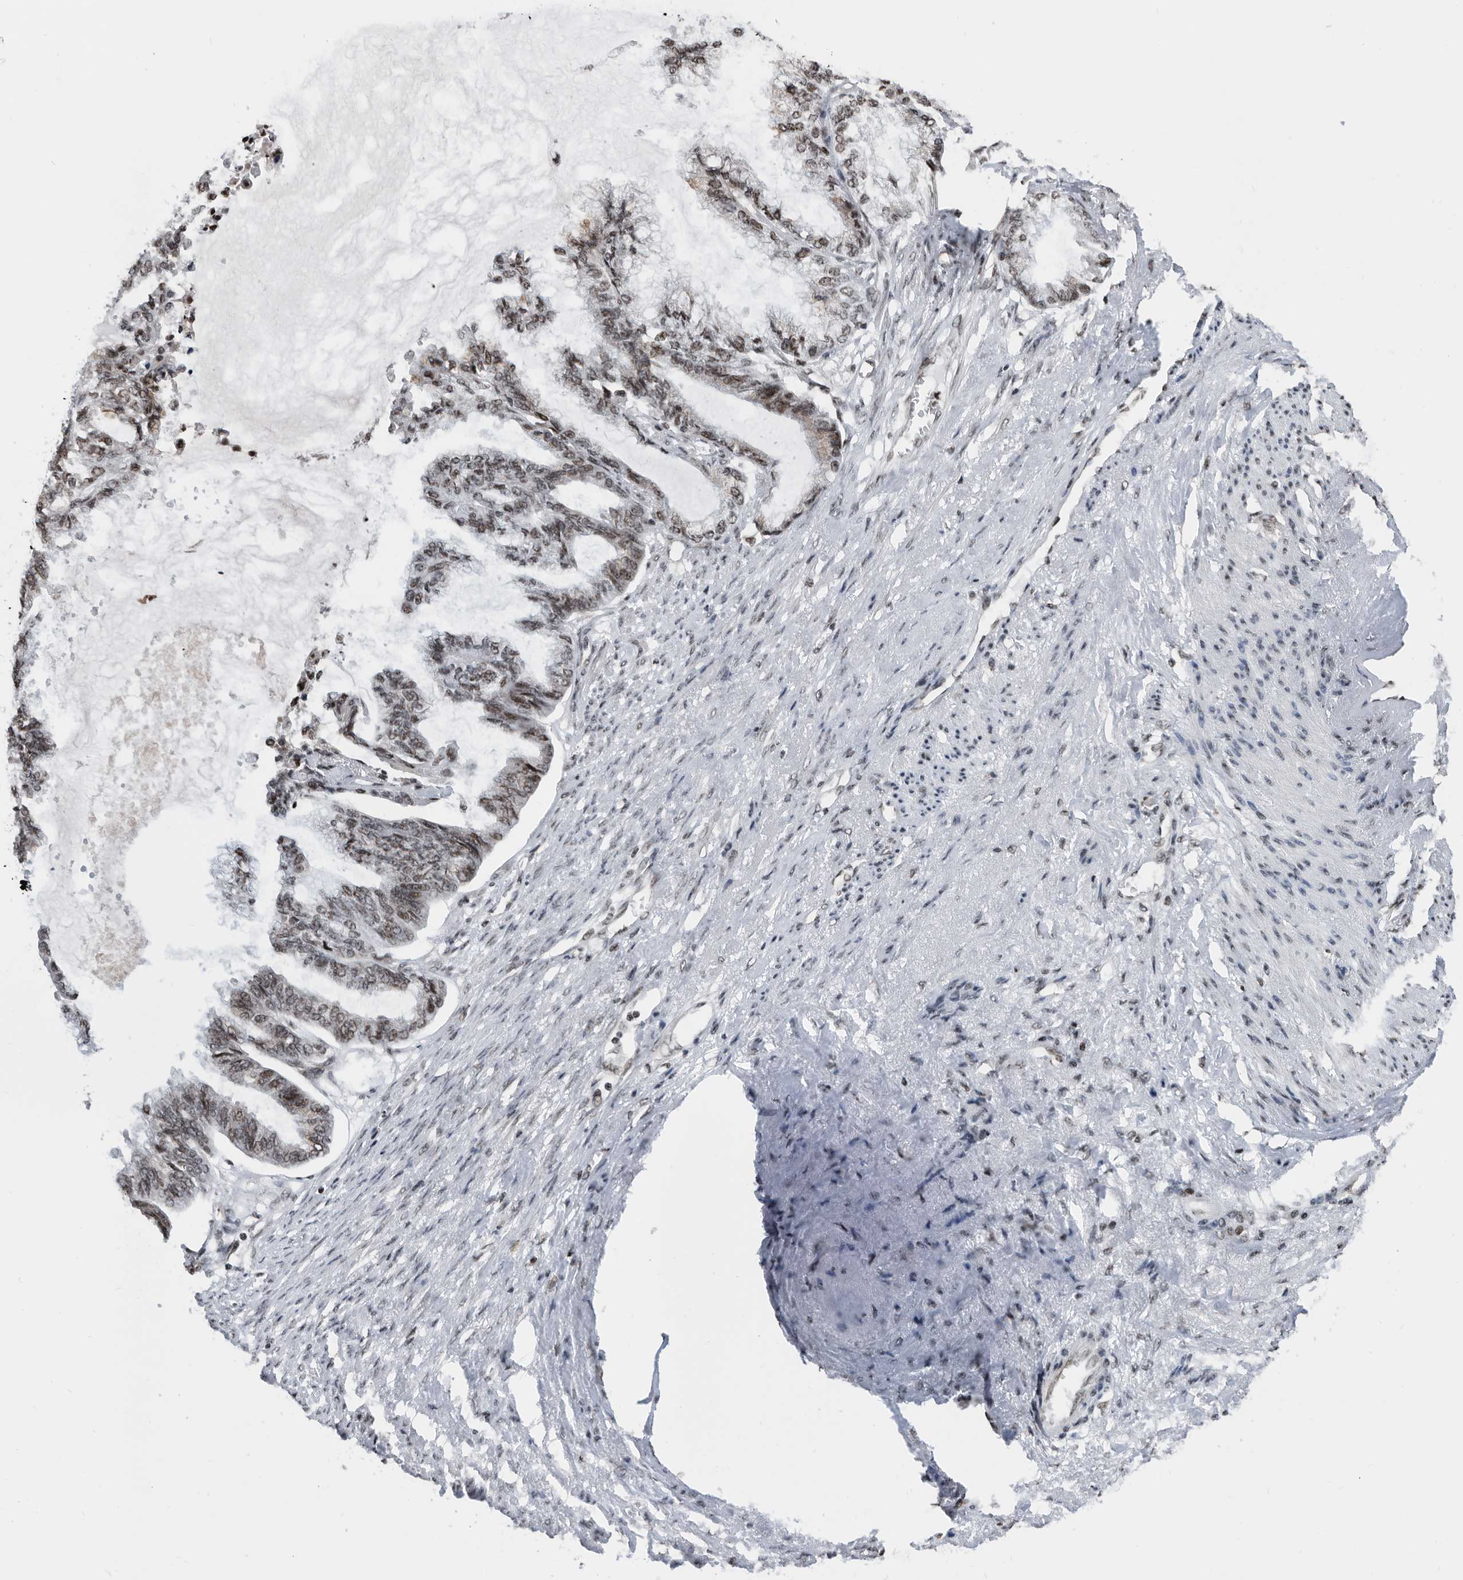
{"staining": {"intensity": "weak", "quantity": "25%-75%", "location": "nuclear"}, "tissue": "endometrial cancer", "cell_type": "Tumor cells", "image_type": "cancer", "snomed": [{"axis": "morphology", "description": "Adenocarcinoma, NOS"}, {"axis": "topography", "description": "Endometrium"}], "caption": "Protein positivity by immunohistochemistry exhibits weak nuclear positivity in approximately 25%-75% of tumor cells in endometrial cancer (adenocarcinoma).", "gene": "SNRNP48", "patient": {"sex": "female", "age": 86}}